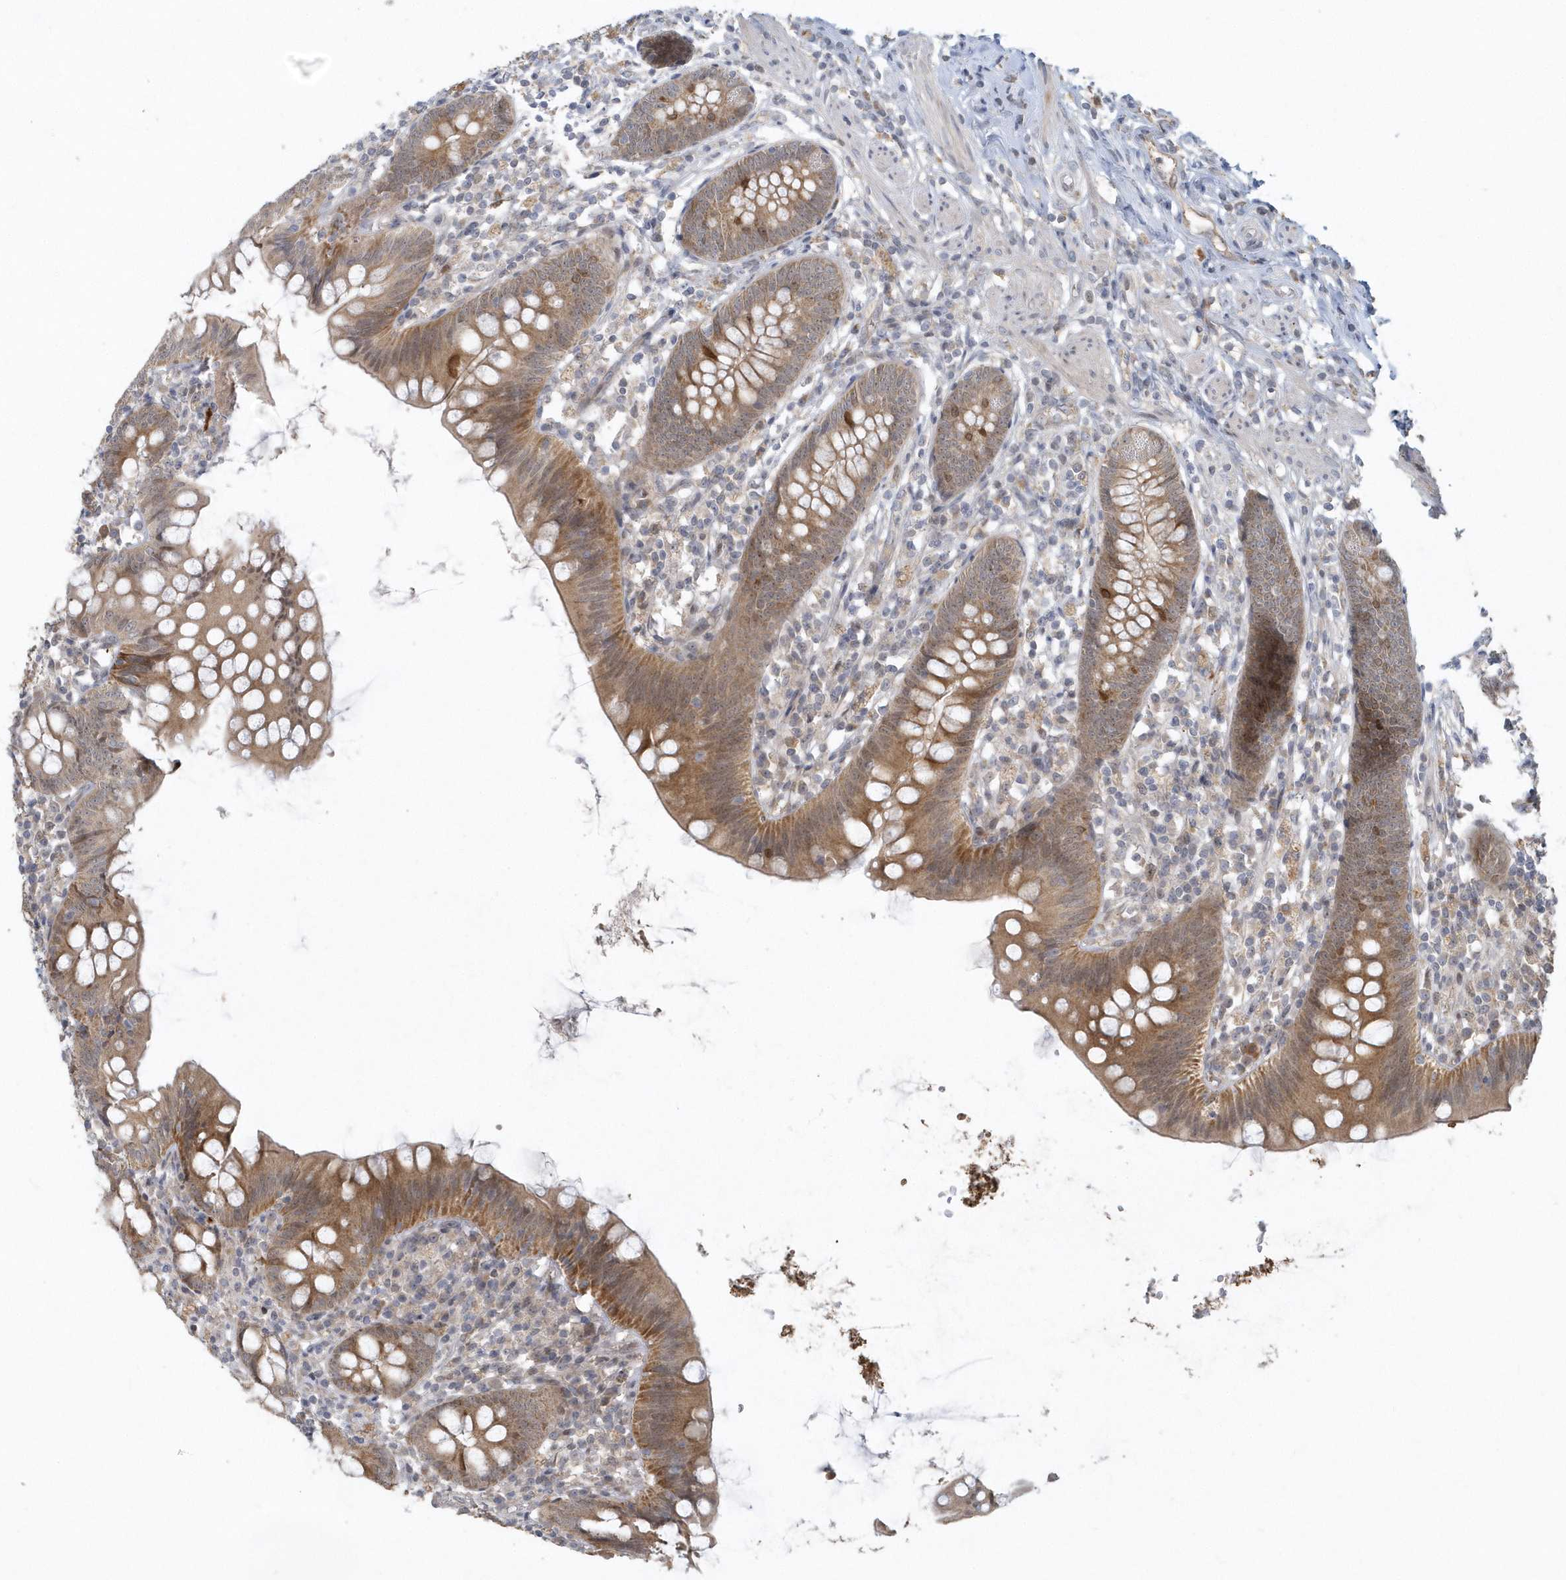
{"staining": {"intensity": "moderate", "quantity": ">75%", "location": "cytoplasmic/membranous,nuclear"}, "tissue": "appendix", "cell_type": "Glandular cells", "image_type": "normal", "snomed": [{"axis": "morphology", "description": "Normal tissue, NOS"}, {"axis": "topography", "description": "Appendix"}], "caption": "Glandular cells show medium levels of moderate cytoplasmic/membranous,nuclear positivity in about >75% of cells in benign appendix.", "gene": "TRAIP", "patient": {"sex": "female", "age": 62}}